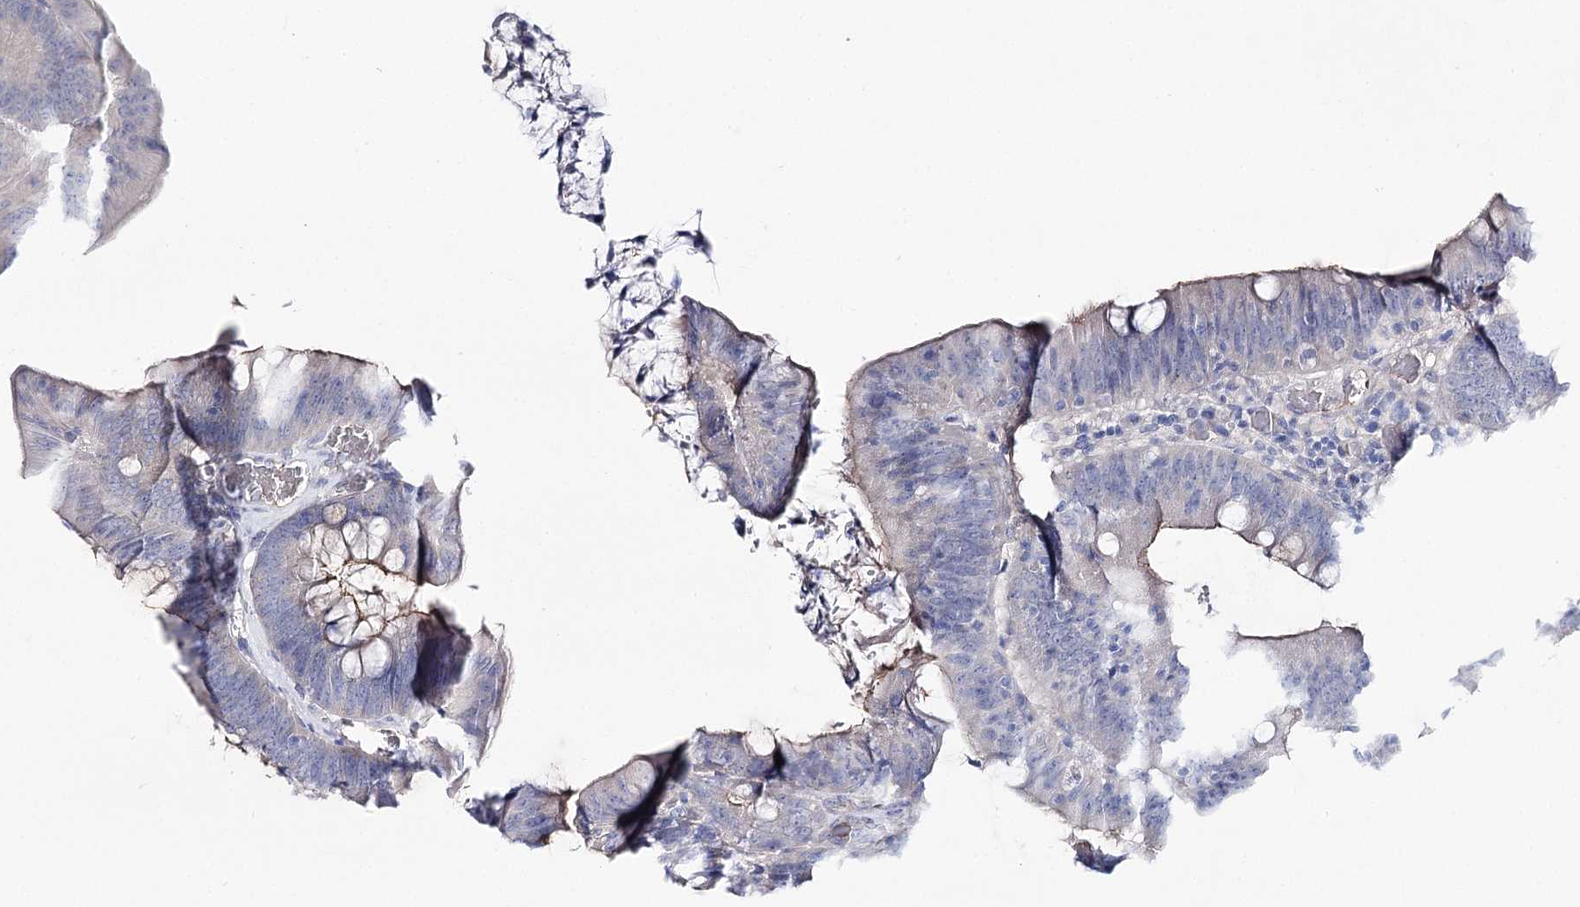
{"staining": {"intensity": "weak", "quantity": "<25%", "location": "cytoplasmic/membranous"}, "tissue": "colorectal cancer", "cell_type": "Tumor cells", "image_type": "cancer", "snomed": [{"axis": "morphology", "description": "Normal tissue, NOS"}, {"axis": "topography", "description": "Colon"}], "caption": "IHC photomicrograph of neoplastic tissue: human colorectal cancer stained with DAB (3,3'-diaminobenzidine) demonstrates no significant protein expression in tumor cells. (Immunohistochemistry, brightfield microscopy, high magnification).", "gene": "NRAP", "patient": {"sex": "female", "age": 82}}